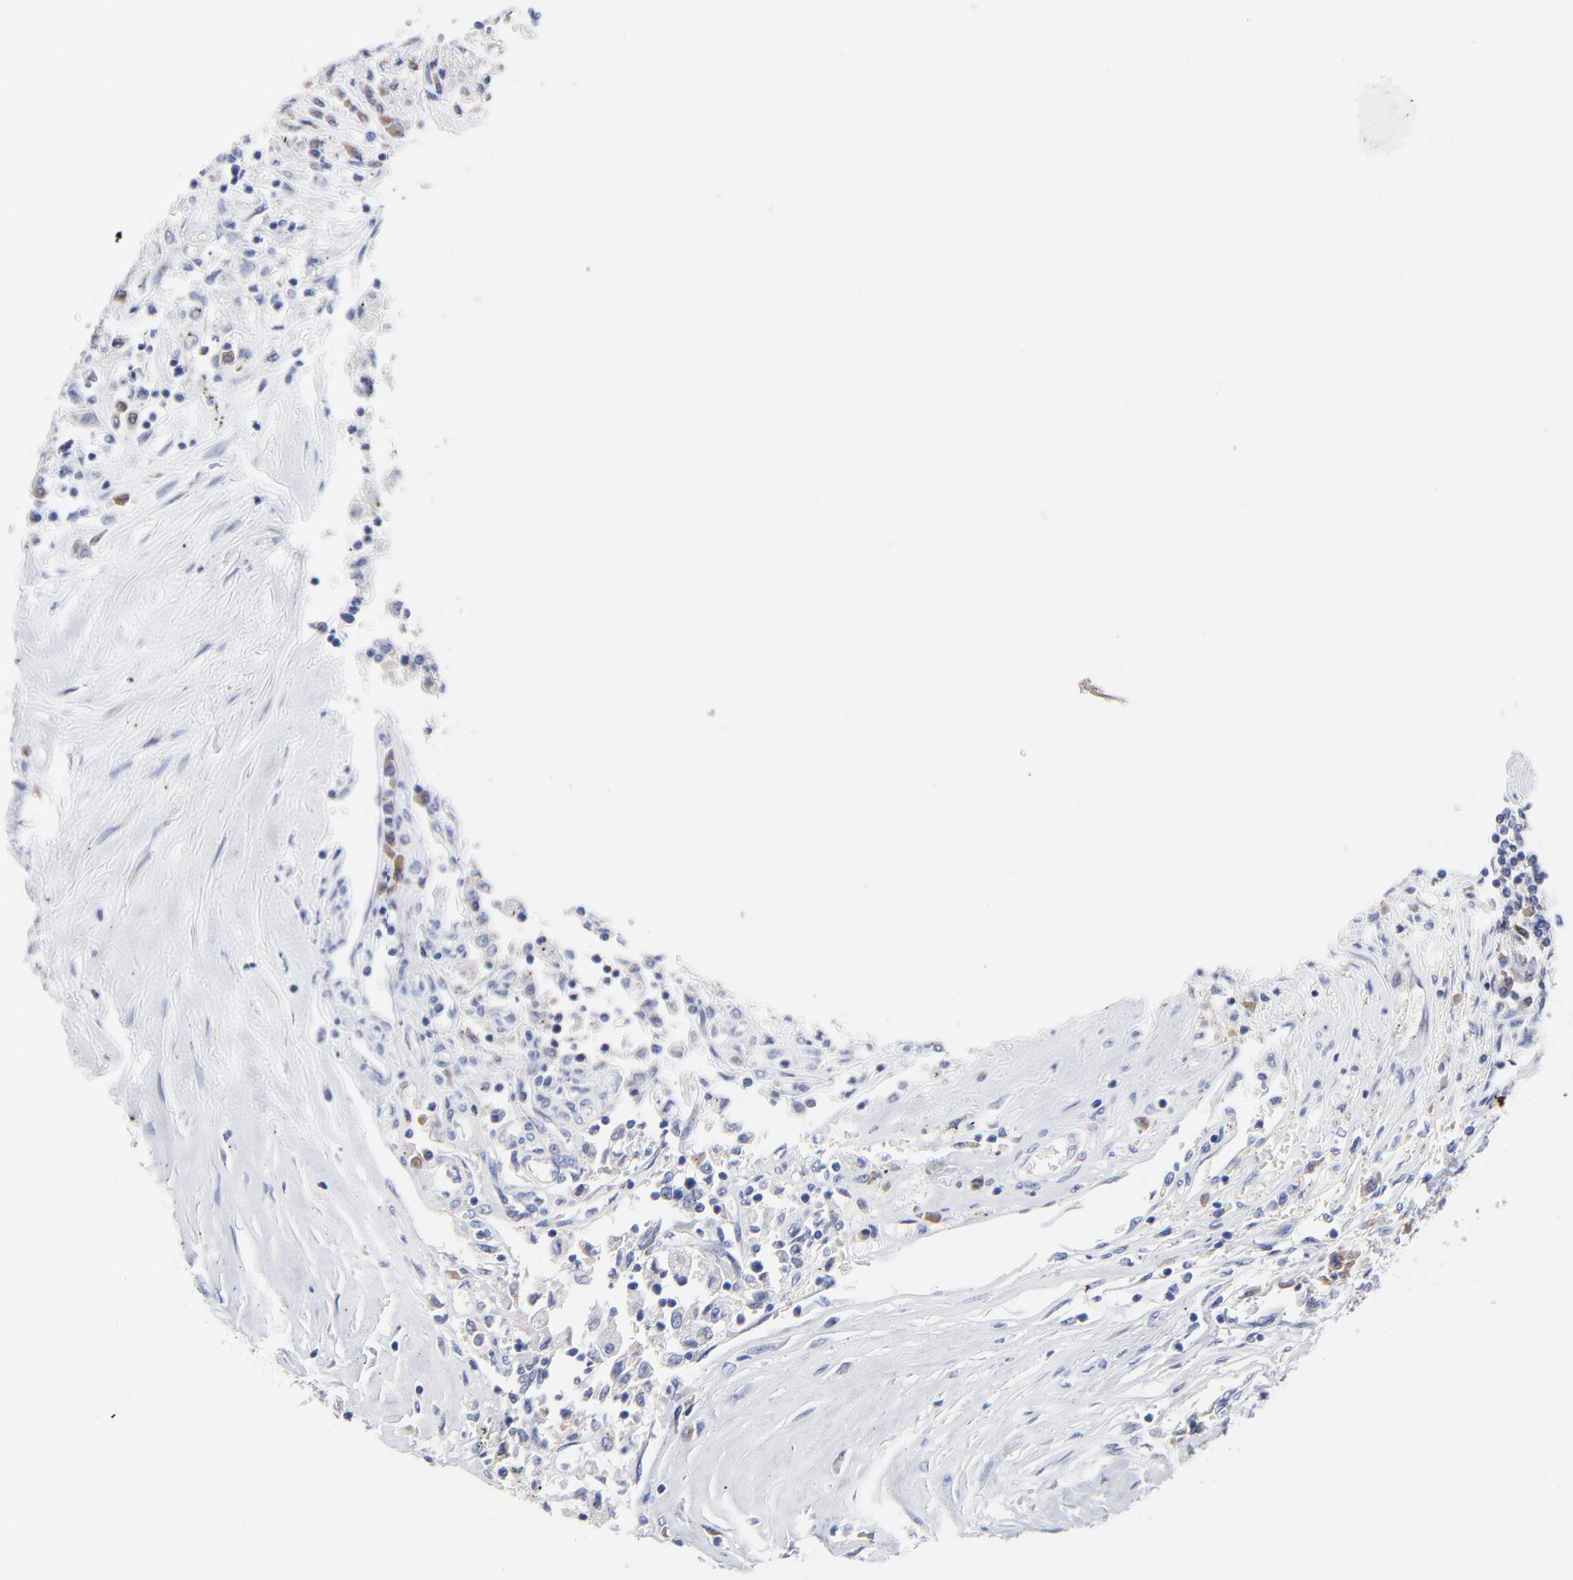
{"staining": {"intensity": "negative", "quantity": "none", "location": "none"}, "tissue": "renal cancer", "cell_type": "Tumor cells", "image_type": "cancer", "snomed": [{"axis": "morphology", "description": "Normal tissue, NOS"}, {"axis": "morphology", "description": "Adenocarcinoma, NOS"}, {"axis": "topography", "description": "Kidney"}], "caption": "There is no significant positivity in tumor cells of renal cancer (adenocarcinoma).", "gene": "LAX1", "patient": {"sex": "male", "age": 71}}